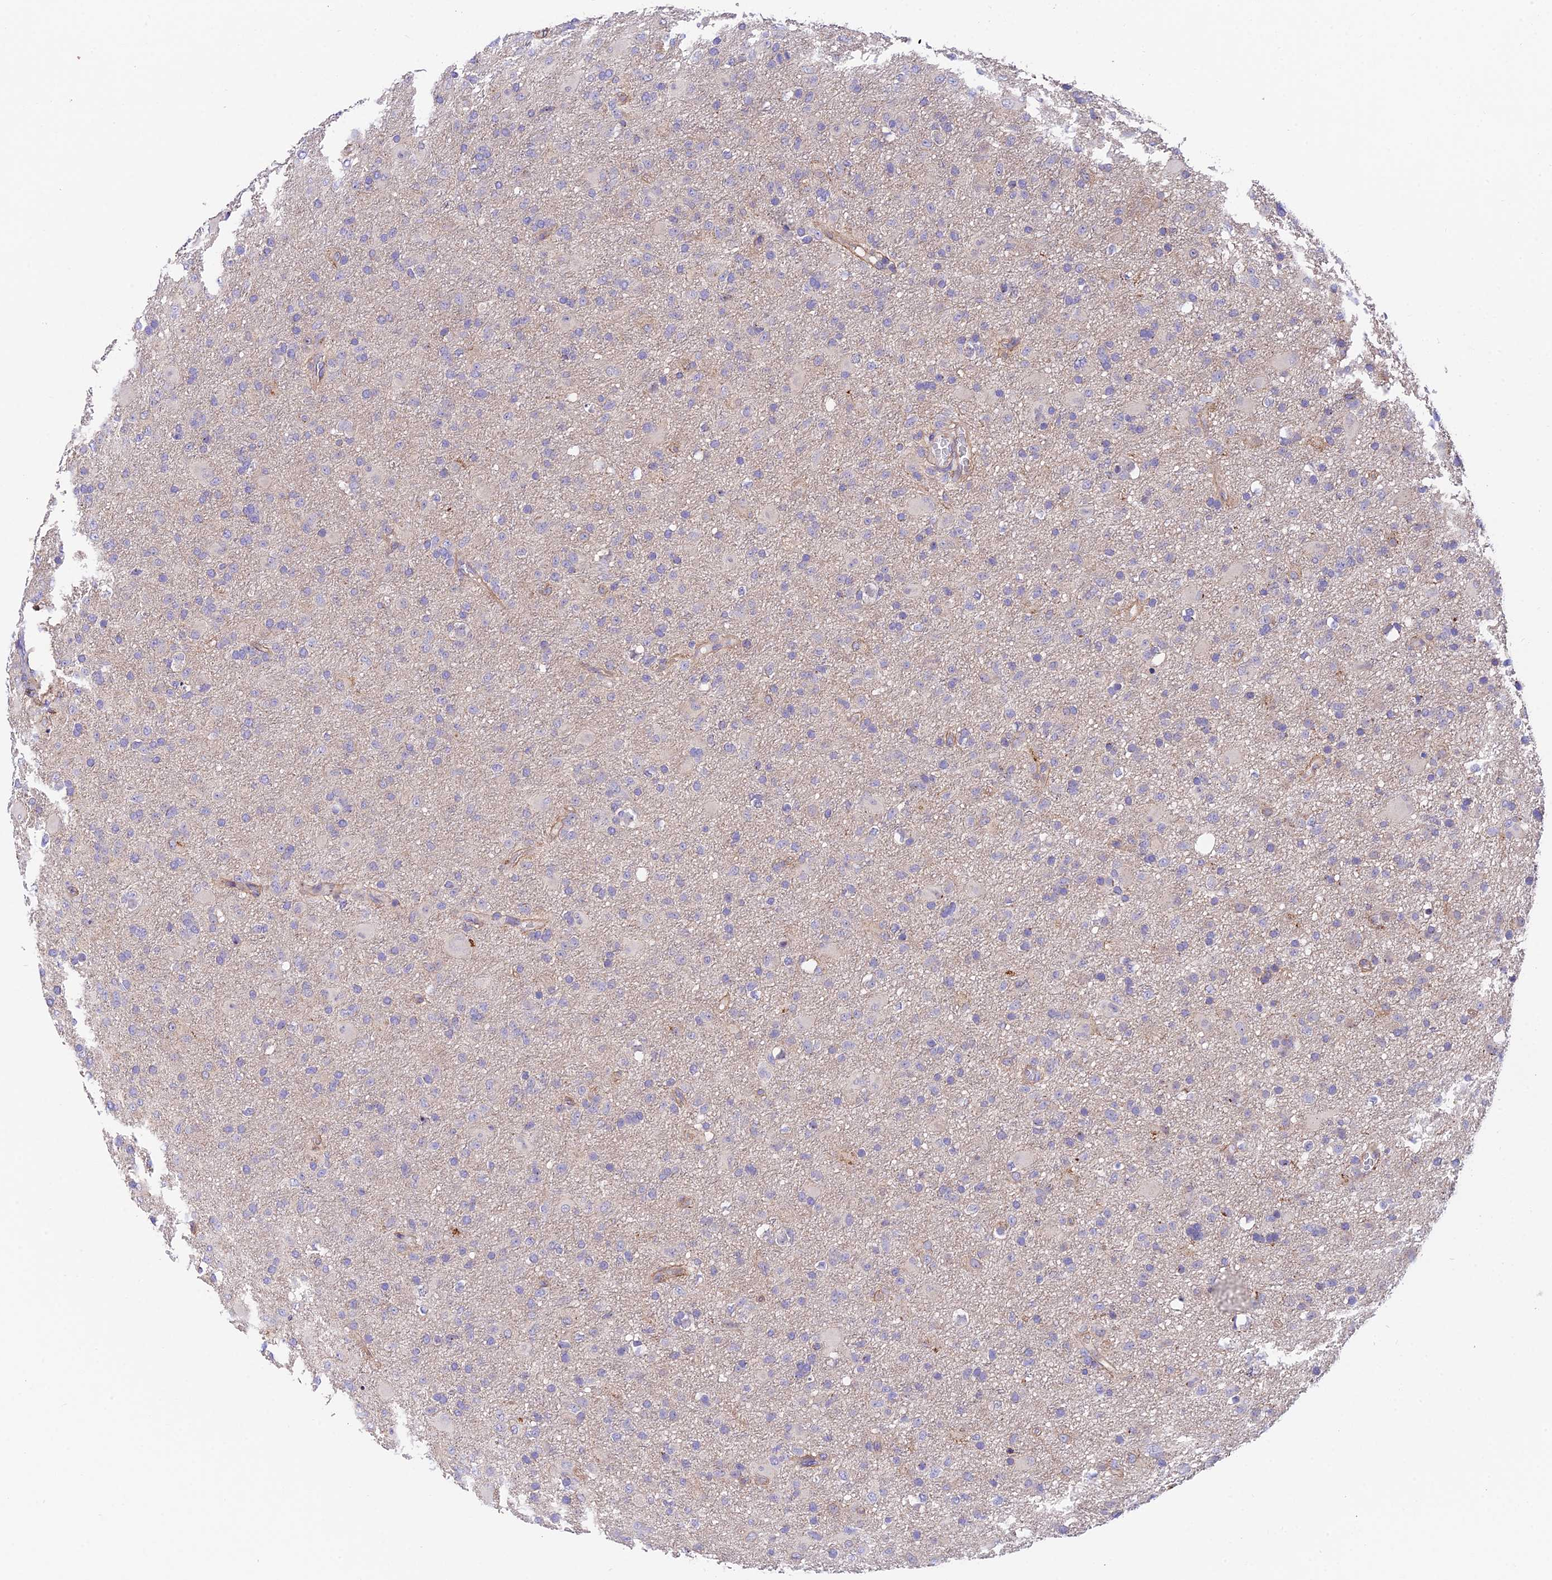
{"staining": {"intensity": "negative", "quantity": "none", "location": "none"}, "tissue": "glioma", "cell_type": "Tumor cells", "image_type": "cancer", "snomed": [{"axis": "morphology", "description": "Glioma, malignant, Low grade"}, {"axis": "topography", "description": "Brain"}], "caption": "Image shows no protein expression in tumor cells of glioma tissue.", "gene": "QRFP", "patient": {"sex": "male", "age": 65}}